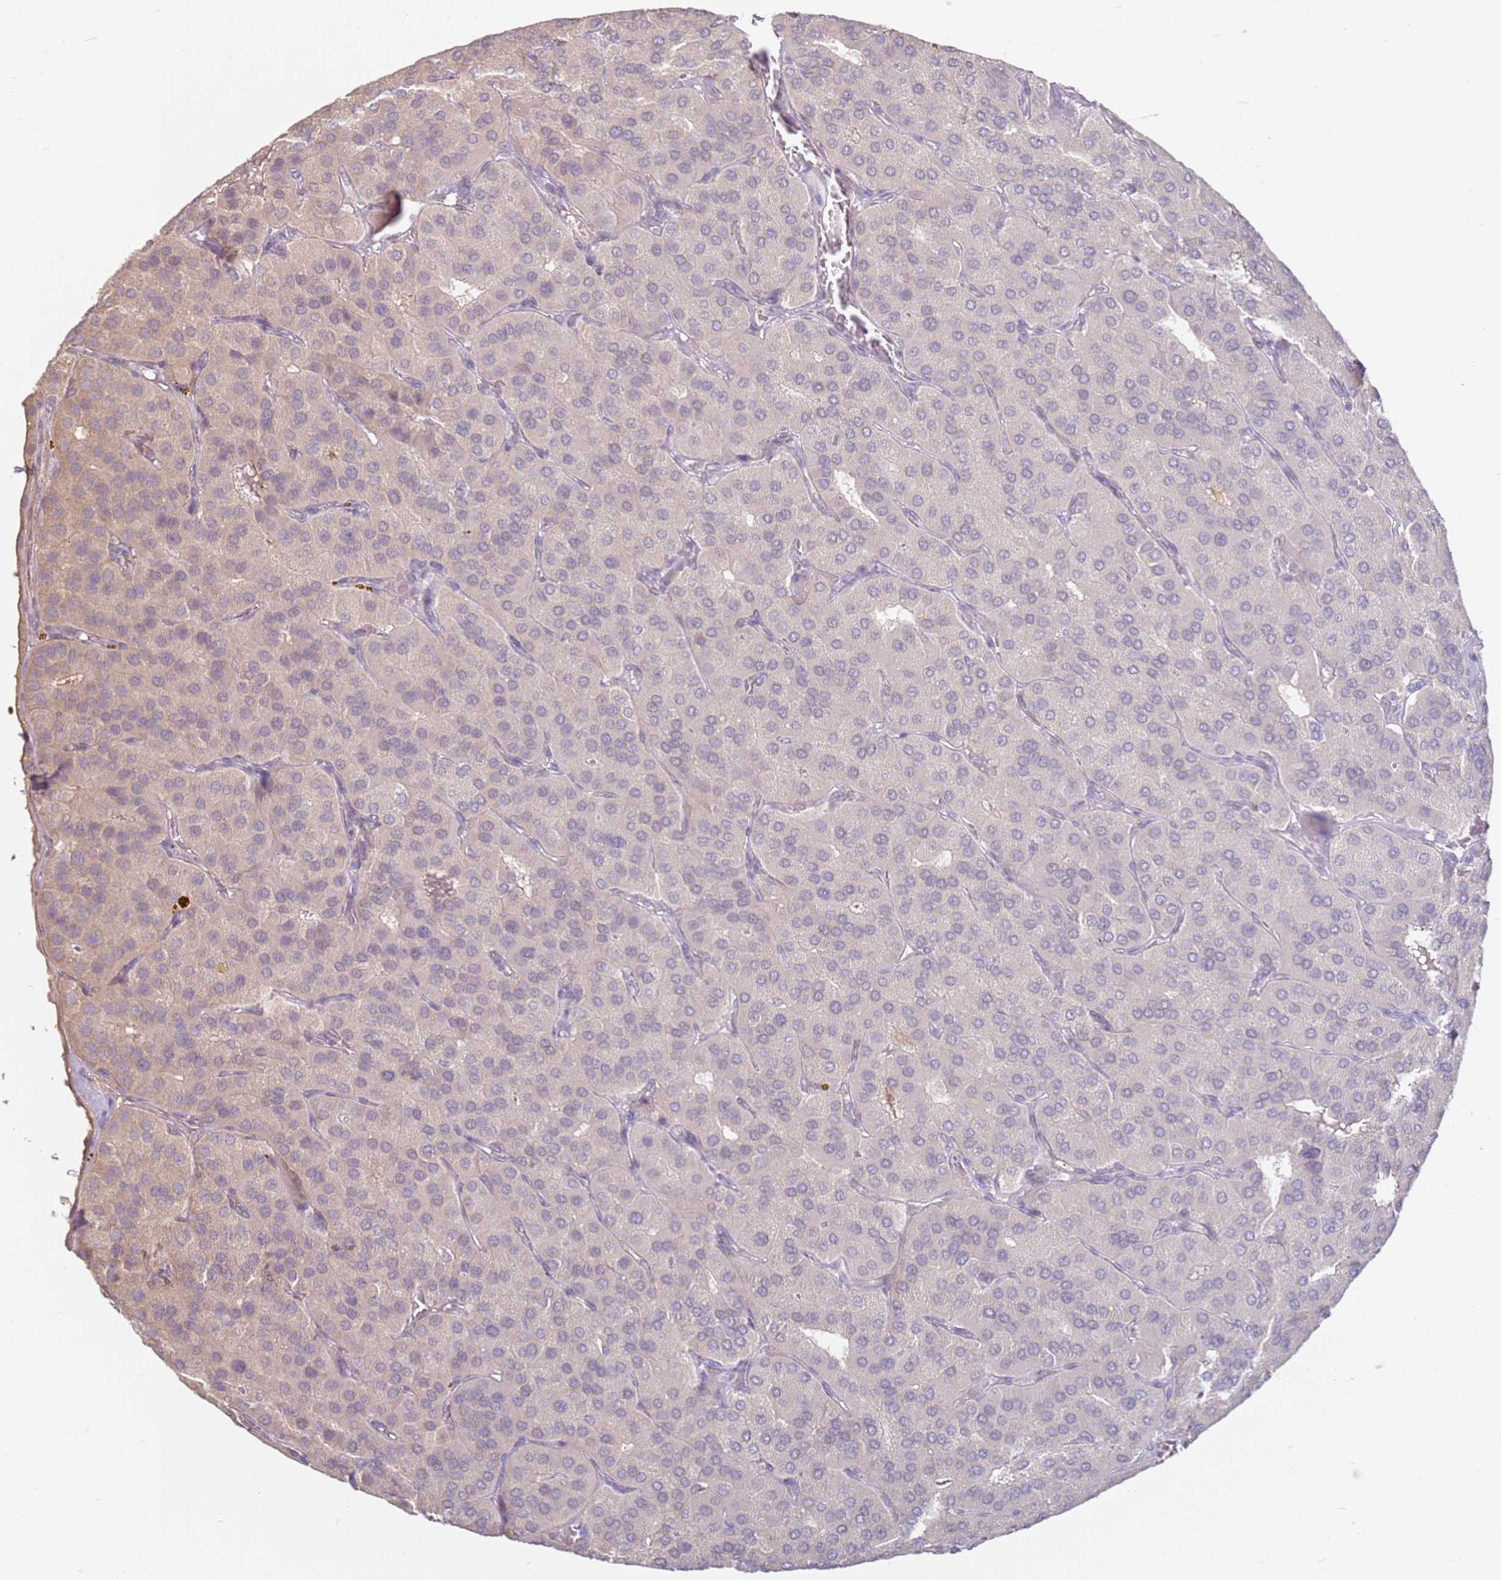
{"staining": {"intensity": "negative", "quantity": "none", "location": "none"}, "tissue": "parathyroid gland", "cell_type": "Glandular cells", "image_type": "normal", "snomed": [{"axis": "morphology", "description": "Normal tissue, NOS"}, {"axis": "morphology", "description": "Adenoma, NOS"}, {"axis": "topography", "description": "Parathyroid gland"}], "caption": "The image displays no staining of glandular cells in benign parathyroid gland.", "gene": "WDR93", "patient": {"sex": "female", "age": 86}}